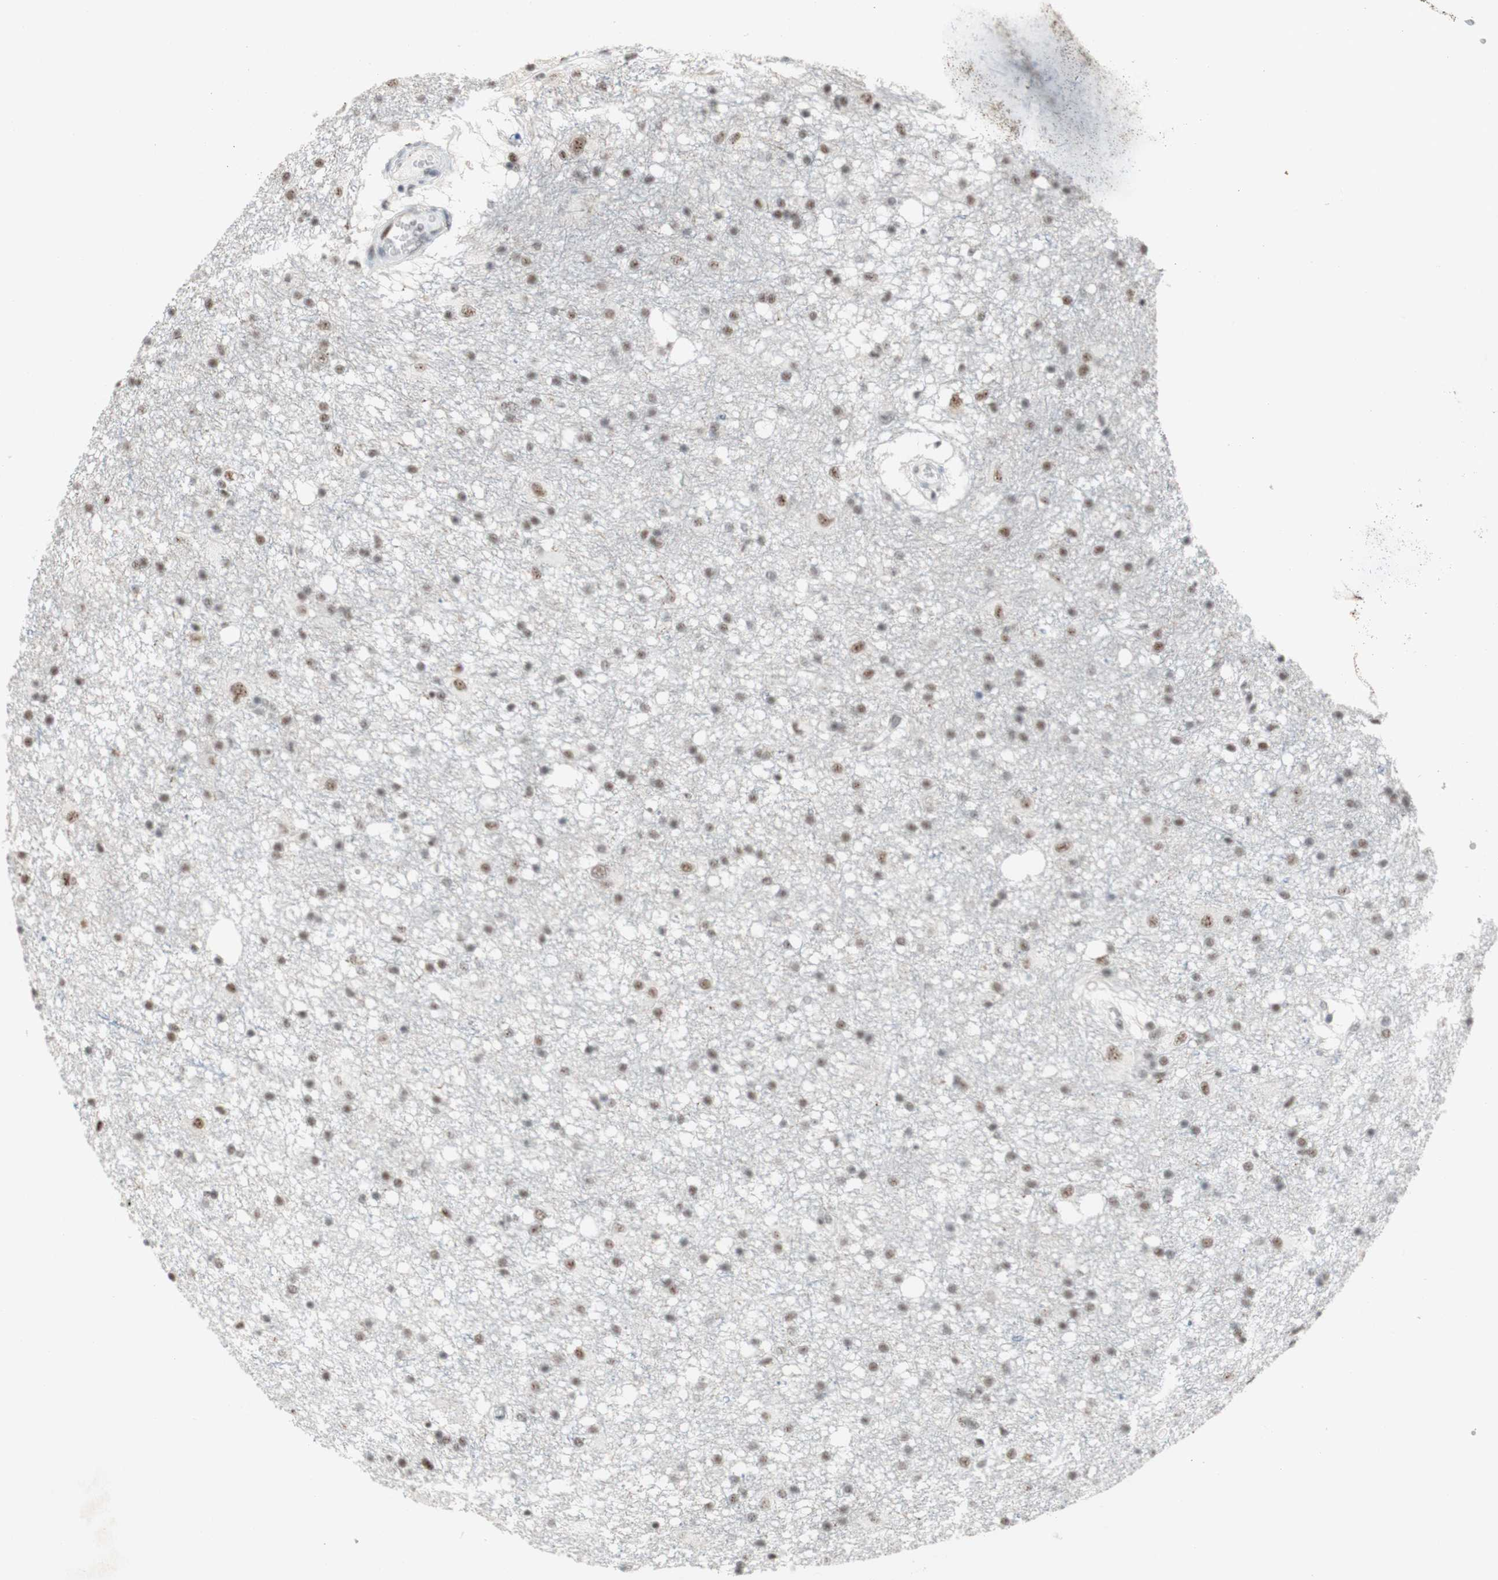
{"staining": {"intensity": "weak", "quantity": "25%-75%", "location": "nuclear"}, "tissue": "glioma", "cell_type": "Tumor cells", "image_type": "cancer", "snomed": [{"axis": "morphology", "description": "Glioma, malignant, High grade"}, {"axis": "topography", "description": "Brain"}], "caption": "Approximately 25%-75% of tumor cells in malignant glioma (high-grade) display weak nuclear protein staining as visualized by brown immunohistochemical staining.", "gene": "SAP18", "patient": {"sex": "female", "age": 59}}